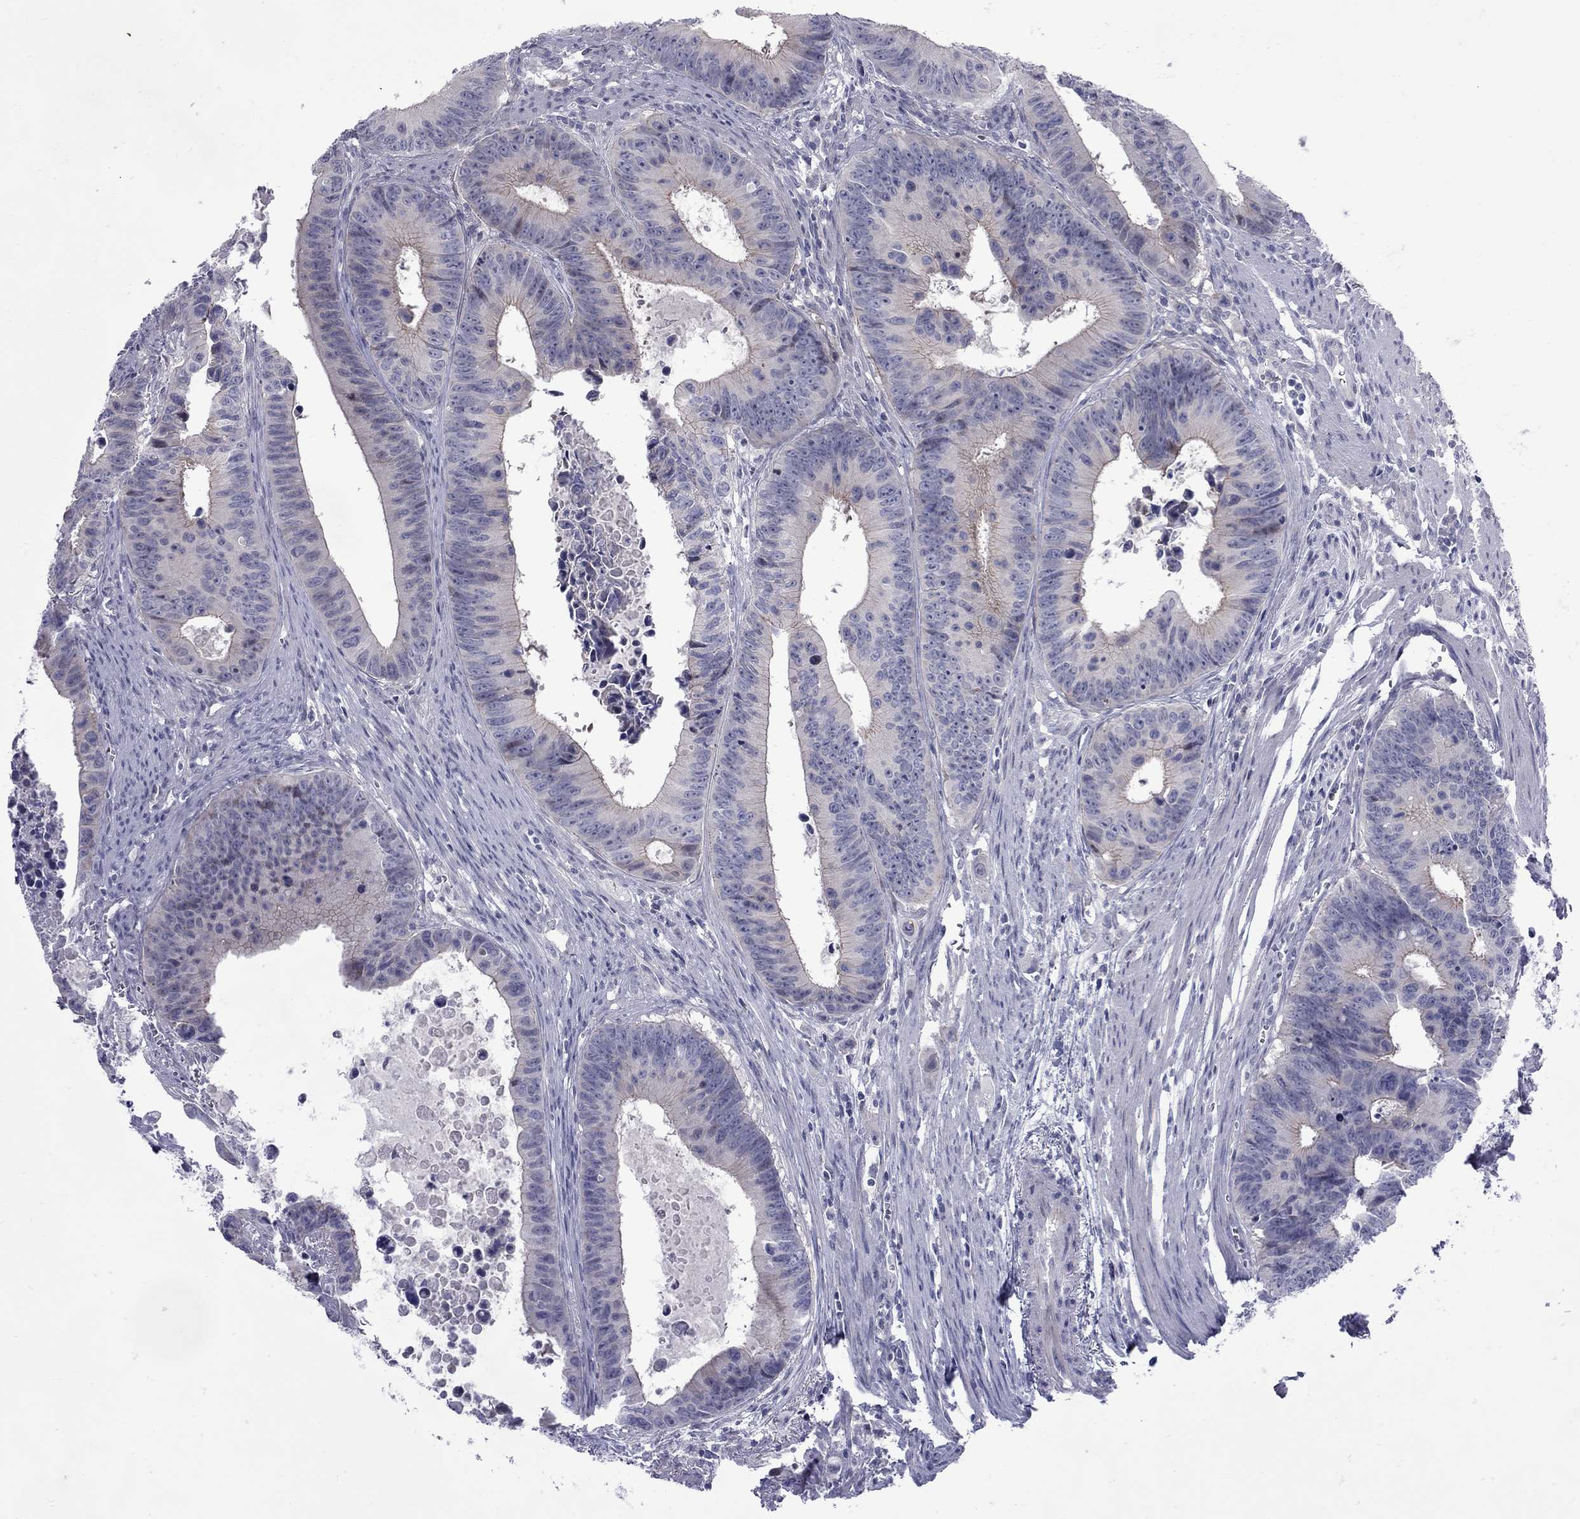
{"staining": {"intensity": "moderate", "quantity": "<25%", "location": "cytoplasmic/membranous"}, "tissue": "colorectal cancer", "cell_type": "Tumor cells", "image_type": "cancer", "snomed": [{"axis": "morphology", "description": "Adenocarcinoma, NOS"}, {"axis": "topography", "description": "Colon"}], "caption": "Tumor cells demonstrate low levels of moderate cytoplasmic/membranous expression in approximately <25% of cells in colorectal cancer (adenocarcinoma). The protein of interest is stained brown, and the nuclei are stained in blue (DAB IHC with brightfield microscopy, high magnification).", "gene": "NRARP", "patient": {"sex": "female", "age": 87}}